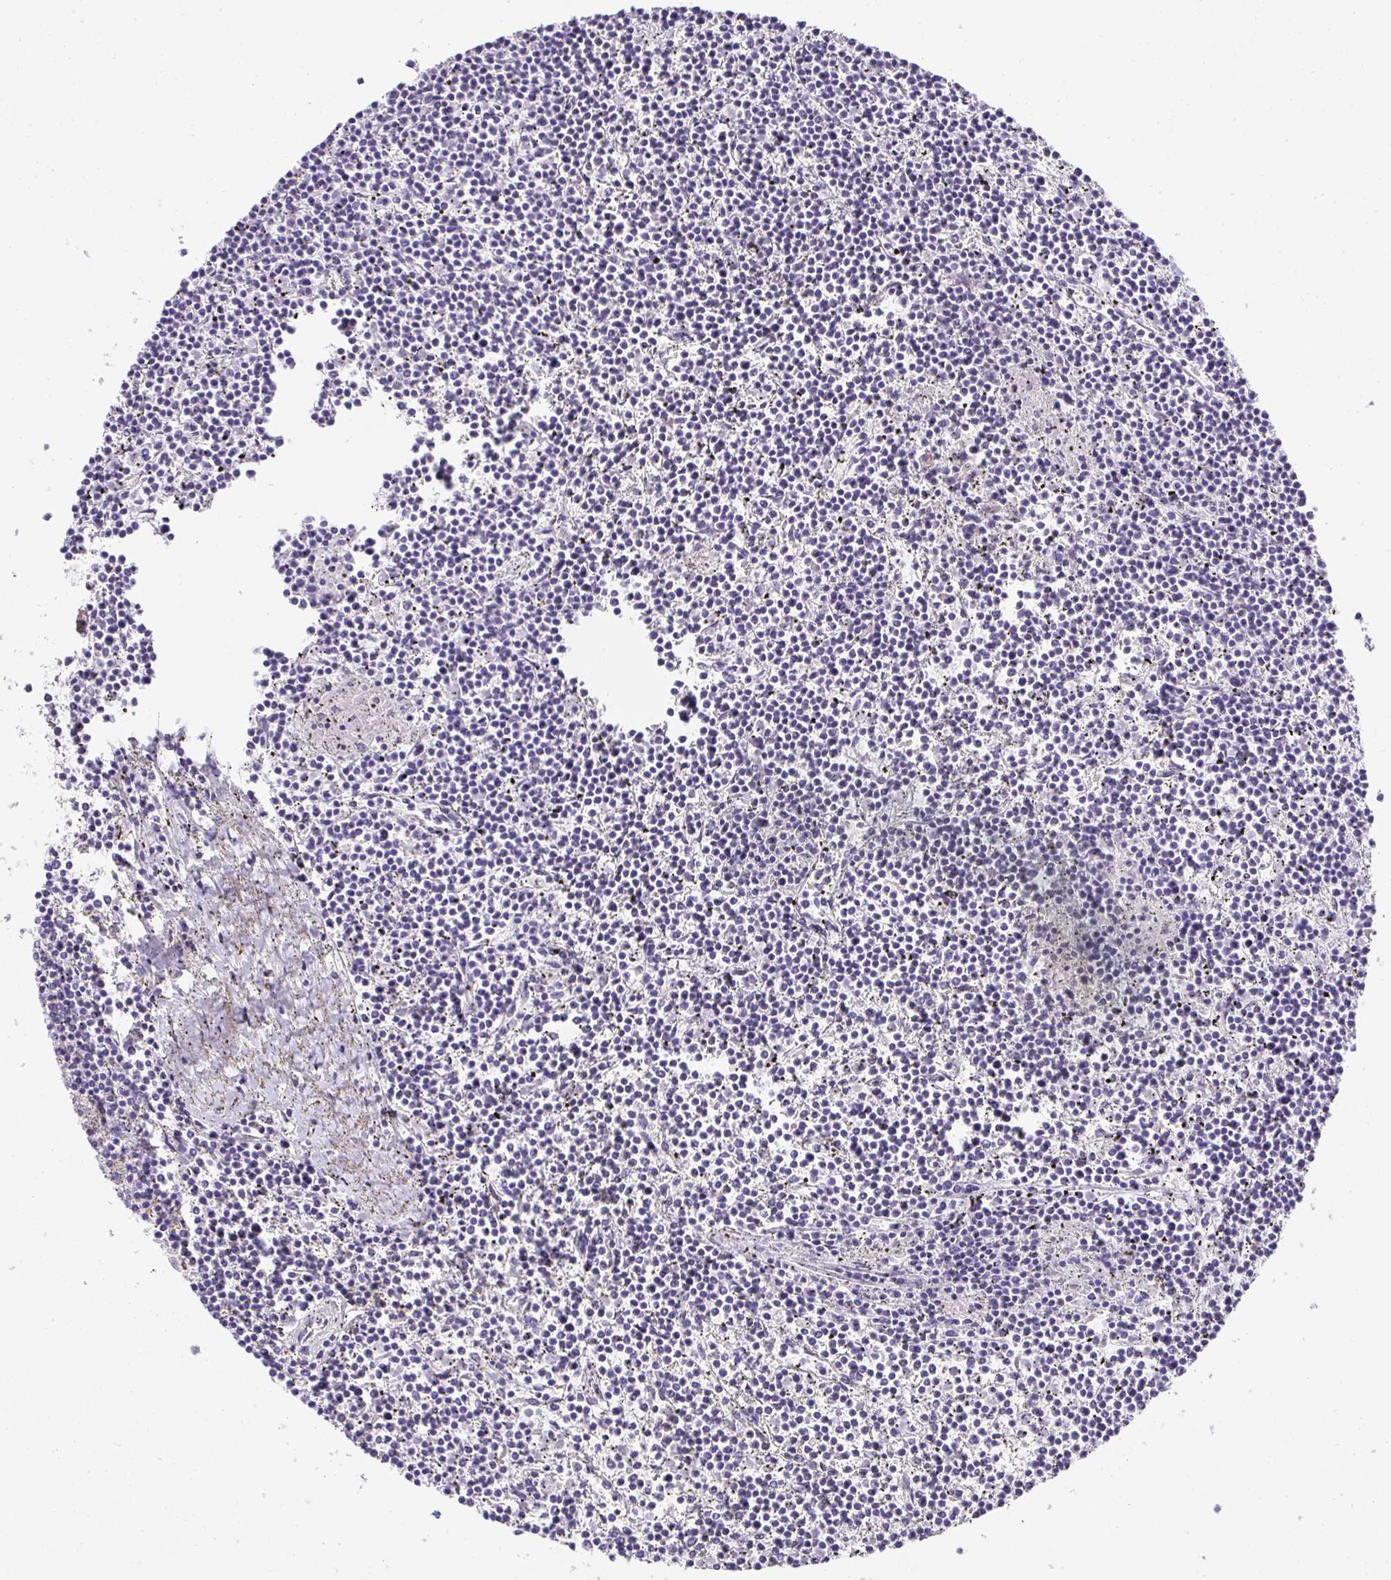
{"staining": {"intensity": "negative", "quantity": "none", "location": "none"}, "tissue": "lymphoma", "cell_type": "Tumor cells", "image_type": "cancer", "snomed": [{"axis": "morphology", "description": "Malignant lymphoma, non-Hodgkin's type, Low grade"}, {"axis": "topography", "description": "Spleen"}], "caption": "DAB (3,3'-diaminobenzidine) immunohistochemical staining of human lymphoma shows no significant positivity in tumor cells.", "gene": "ZSWIM3", "patient": {"sex": "female", "age": 19}}